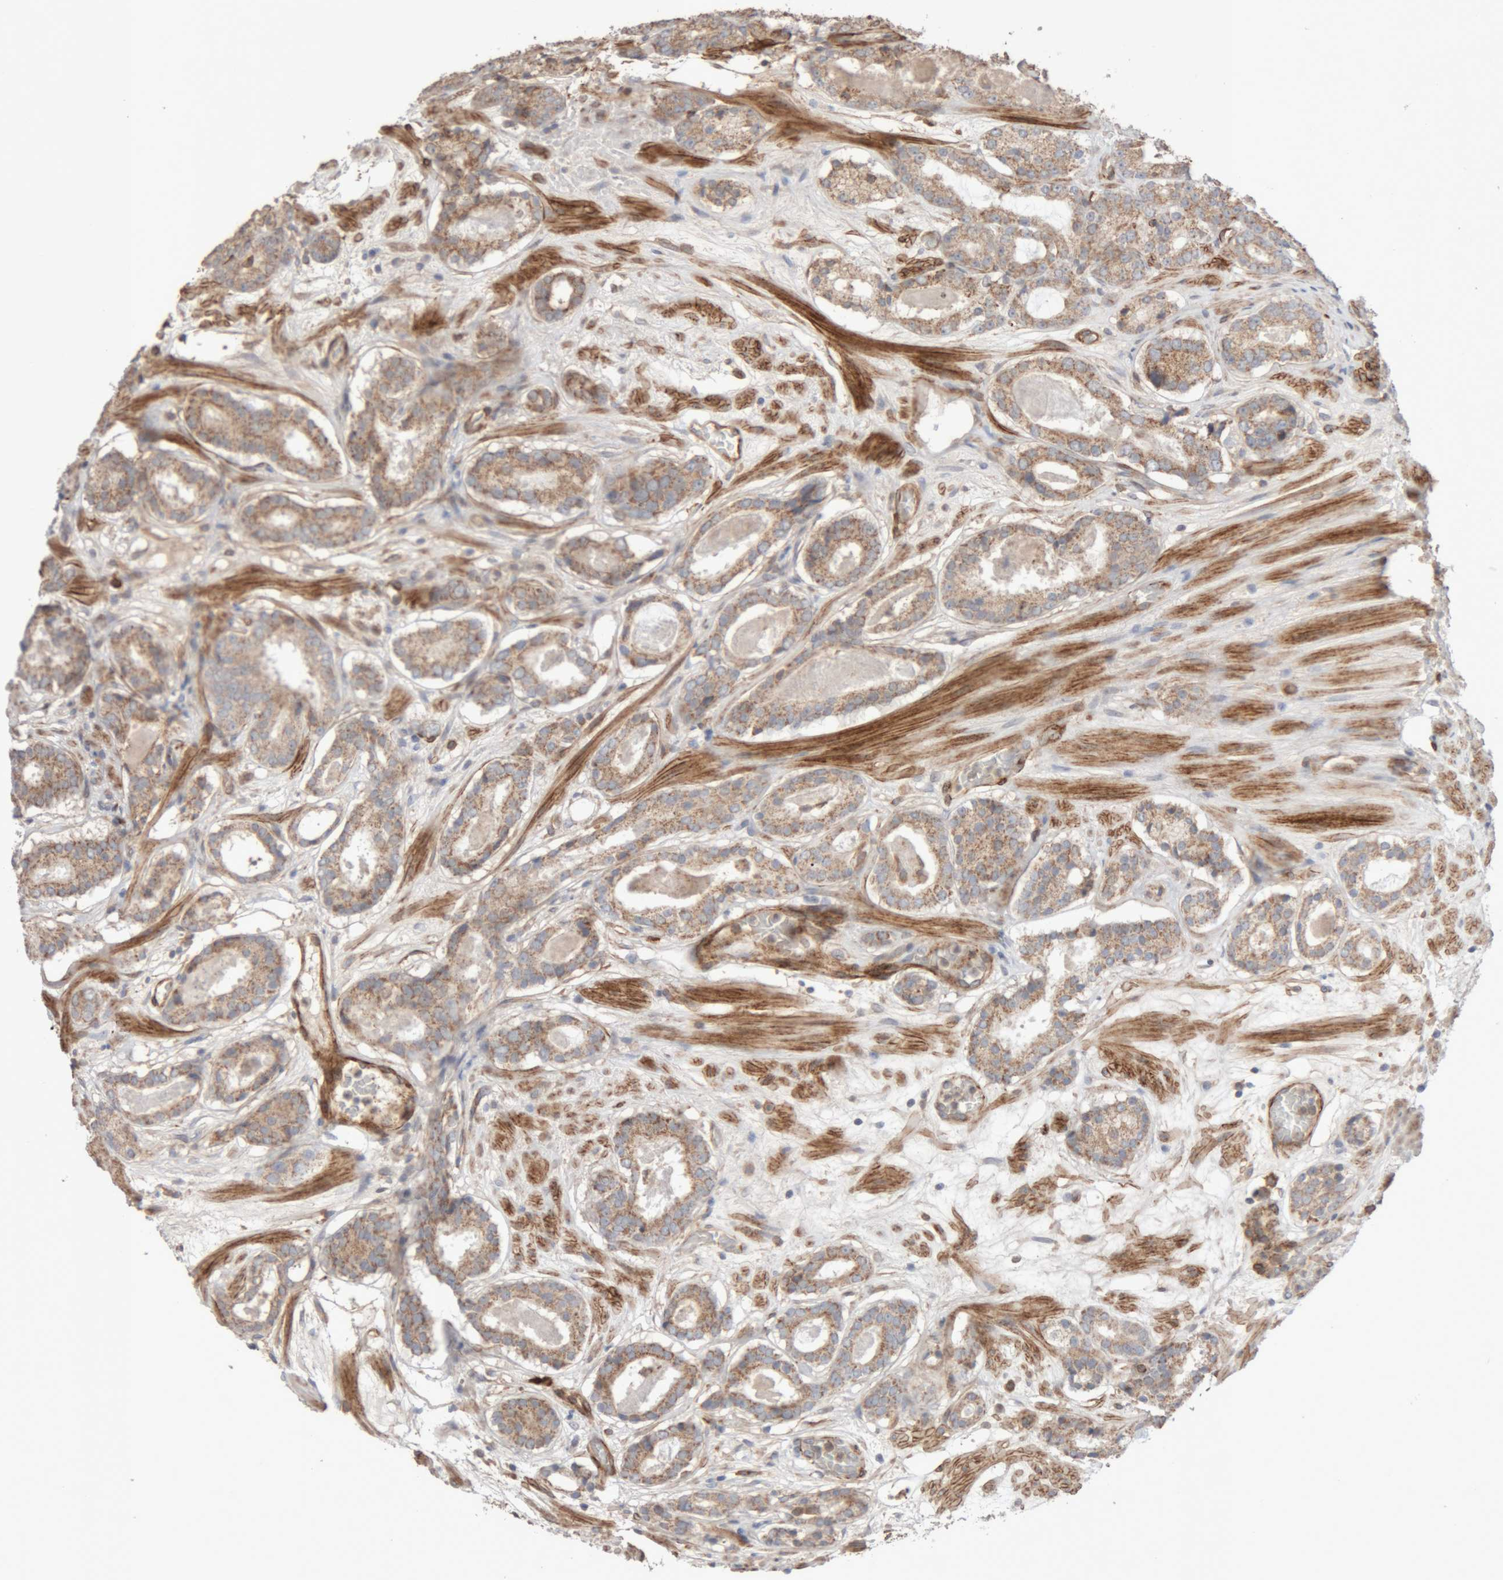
{"staining": {"intensity": "moderate", "quantity": ">75%", "location": "cytoplasmic/membranous"}, "tissue": "prostate cancer", "cell_type": "Tumor cells", "image_type": "cancer", "snomed": [{"axis": "morphology", "description": "Adenocarcinoma, Low grade"}, {"axis": "topography", "description": "Prostate"}], "caption": "Protein staining by IHC shows moderate cytoplasmic/membranous positivity in approximately >75% of tumor cells in prostate low-grade adenocarcinoma.", "gene": "RAB32", "patient": {"sex": "male", "age": 69}}